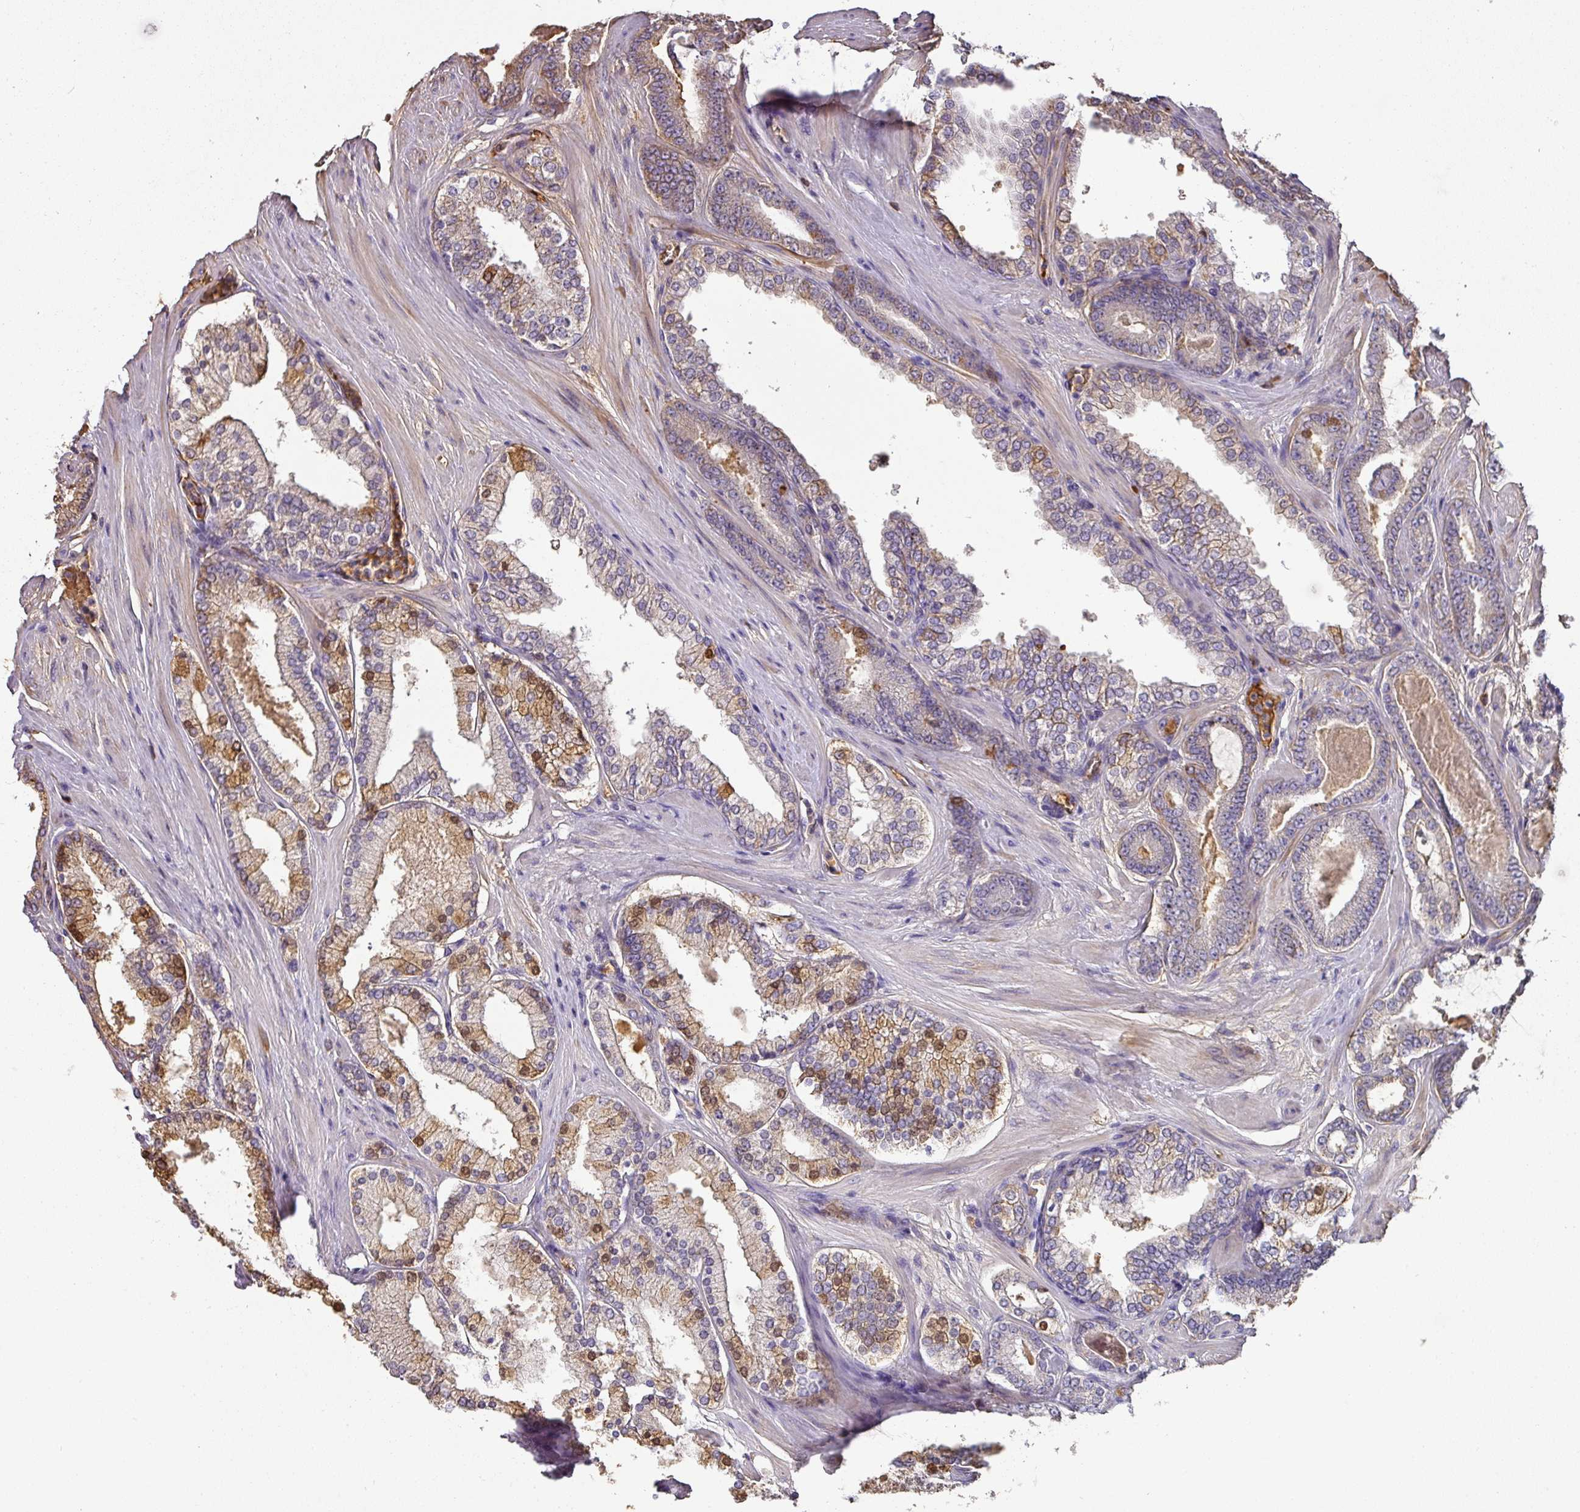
{"staining": {"intensity": "strong", "quantity": "<25%", "location": "cytoplasmic/membranous,nuclear"}, "tissue": "prostate cancer", "cell_type": "Tumor cells", "image_type": "cancer", "snomed": [{"axis": "morphology", "description": "Adenocarcinoma, Low grade"}, {"axis": "topography", "description": "Prostate"}], "caption": "Approximately <25% of tumor cells in prostate cancer (low-grade adenocarcinoma) show strong cytoplasmic/membranous and nuclear protein expression as visualized by brown immunohistochemical staining.", "gene": "CCZ1", "patient": {"sex": "male", "age": 42}}